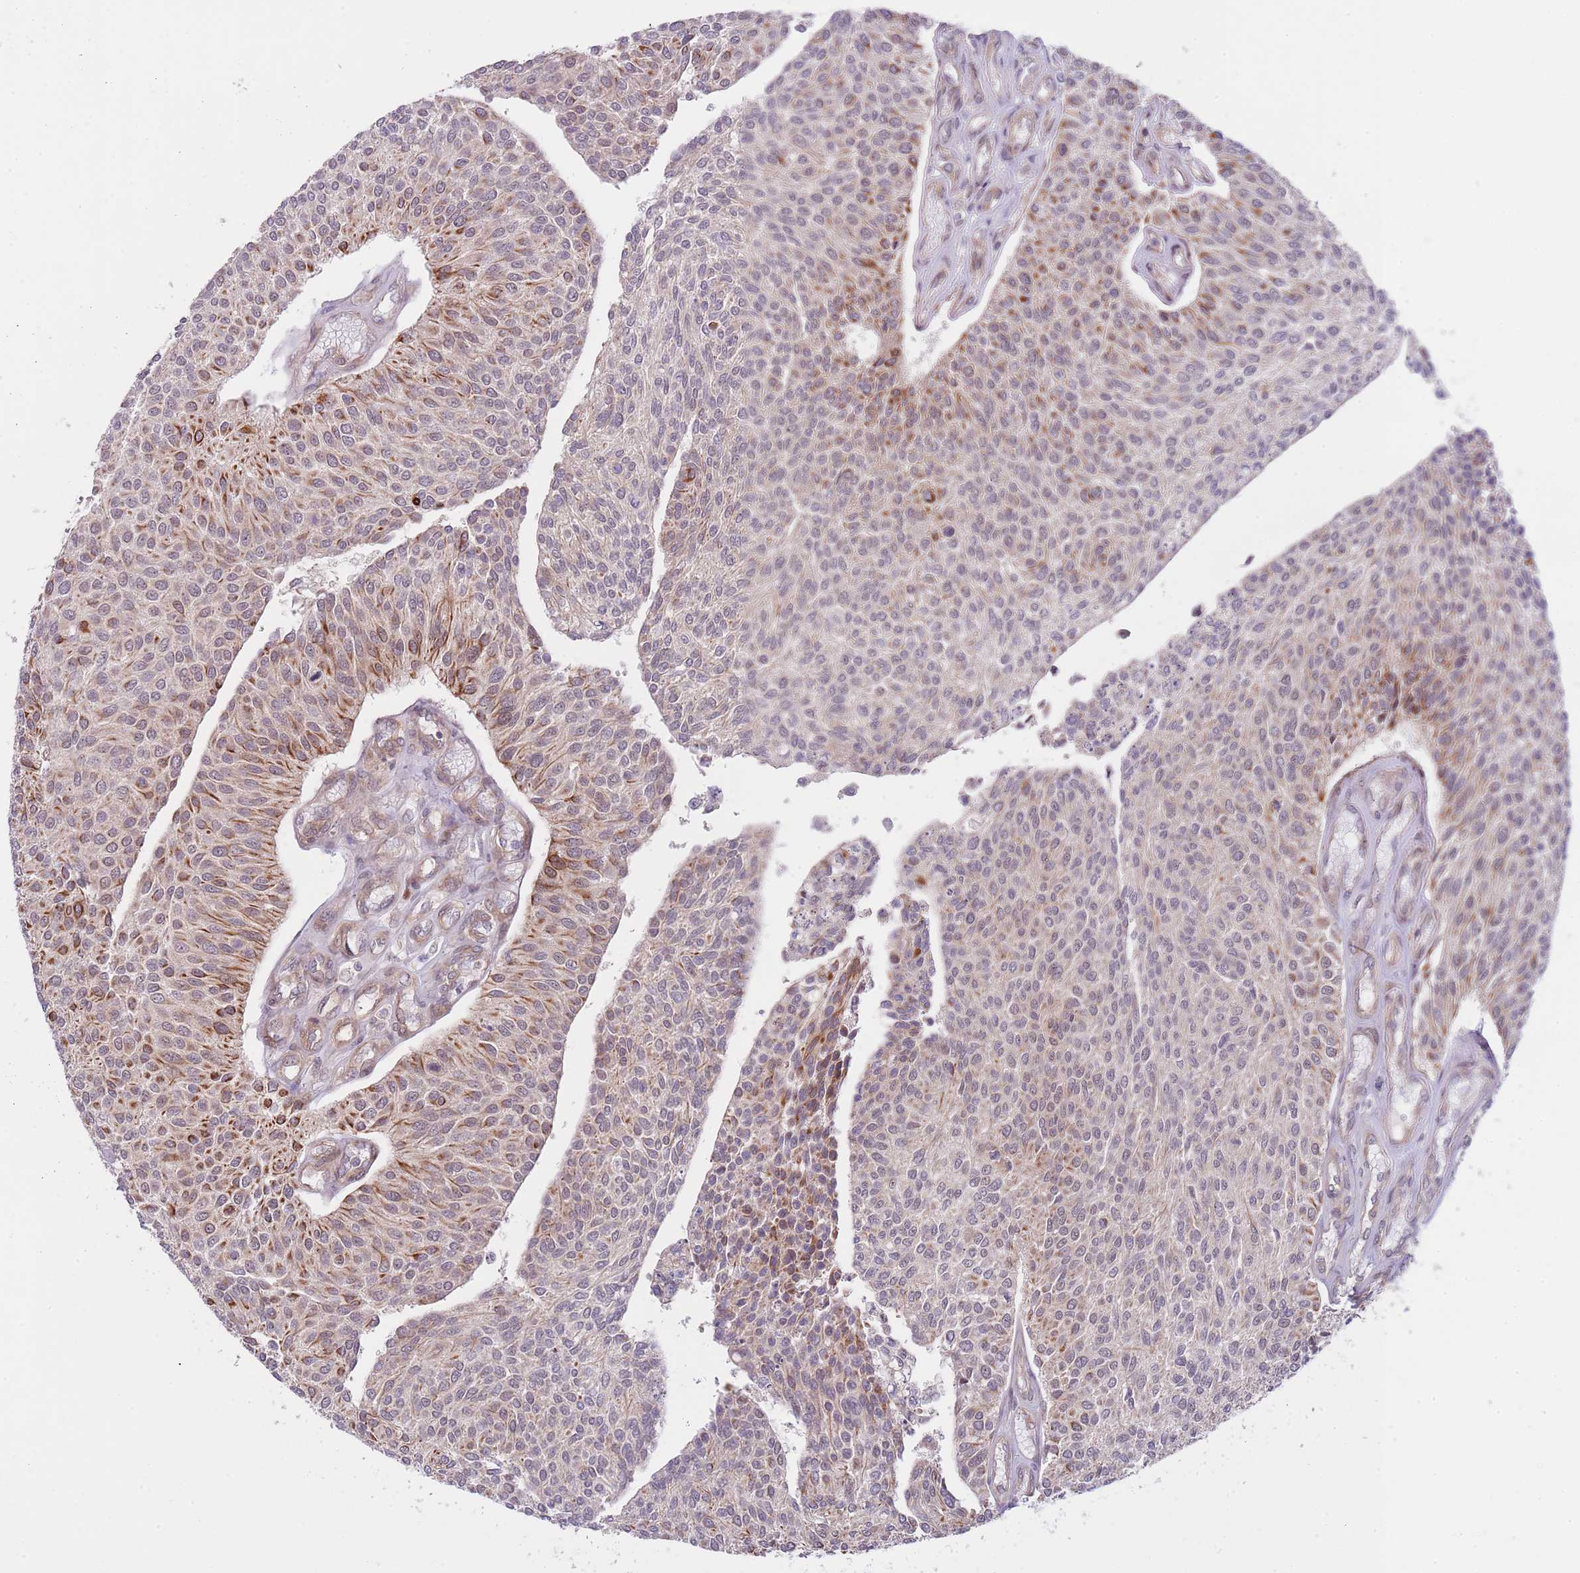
{"staining": {"intensity": "strong", "quantity": "25%-75%", "location": "cytoplasmic/membranous"}, "tissue": "urothelial cancer", "cell_type": "Tumor cells", "image_type": "cancer", "snomed": [{"axis": "morphology", "description": "Urothelial carcinoma, NOS"}, {"axis": "topography", "description": "Urinary bladder"}], "caption": "Immunohistochemical staining of human transitional cell carcinoma reveals strong cytoplasmic/membranous protein staining in approximately 25%-75% of tumor cells.", "gene": "PRR16", "patient": {"sex": "male", "age": 55}}